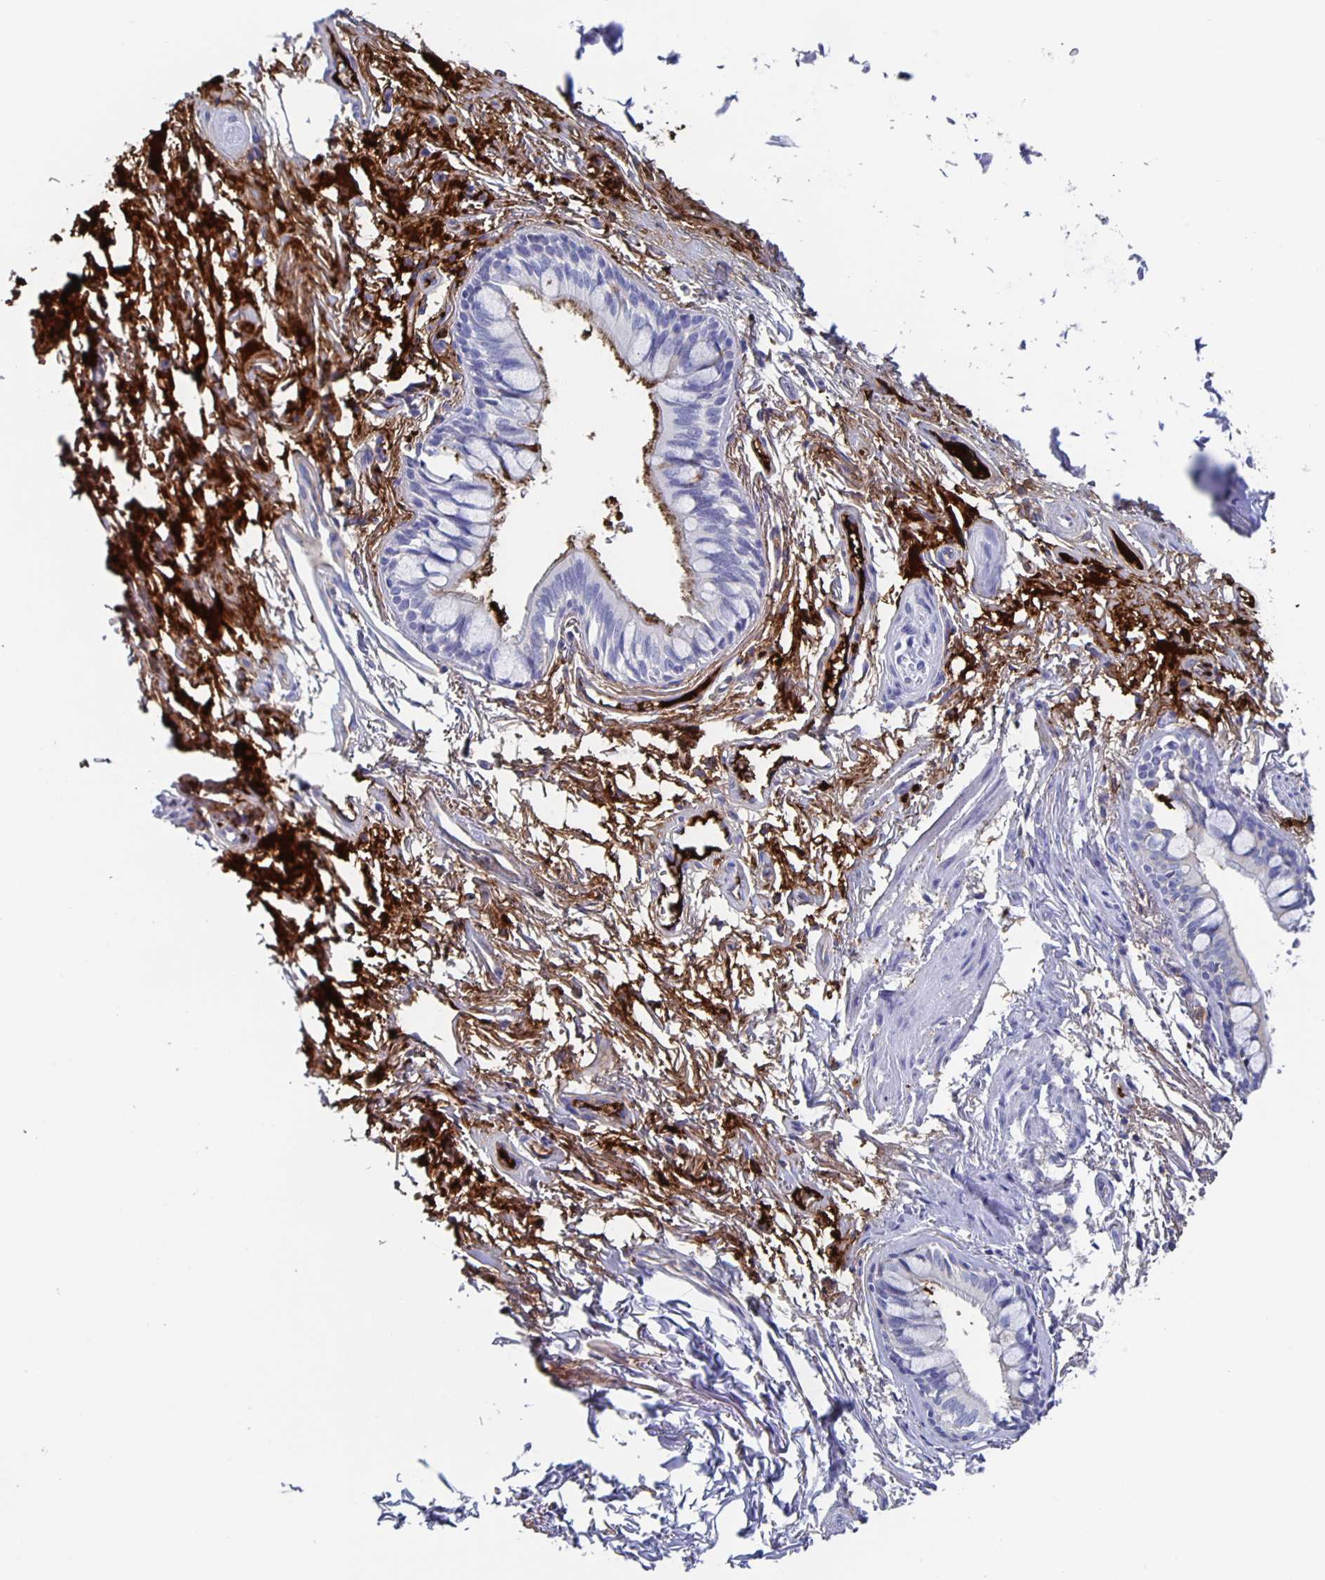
{"staining": {"intensity": "moderate", "quantity": "<25%", "location": "cytoplasmic/membranous"}, "tissue": "bronchus", "cell_type": "Respiratory epithelial cells", "image_type": "normal", "snomed": [{"axis": "morphology", "description": "Normal tissue, NOS"}, {"axis": "topography", "description": "Bronchus"}], "caption": "IHC staining of normal bronchus, which displays low levels of moderate cytoplasmic/membranous expression in about <25% of respiratory epithelial cells indicating moderate cytoplasmic/membranous protein positivity. The staining was performed using DAB (3,3'-diaminobenzidine) (brown) for protein detection and nuclei were counterstained in hematoxylin (blue).", "gene": "FGA", "patient": {"sex": "male", "age": 70}}